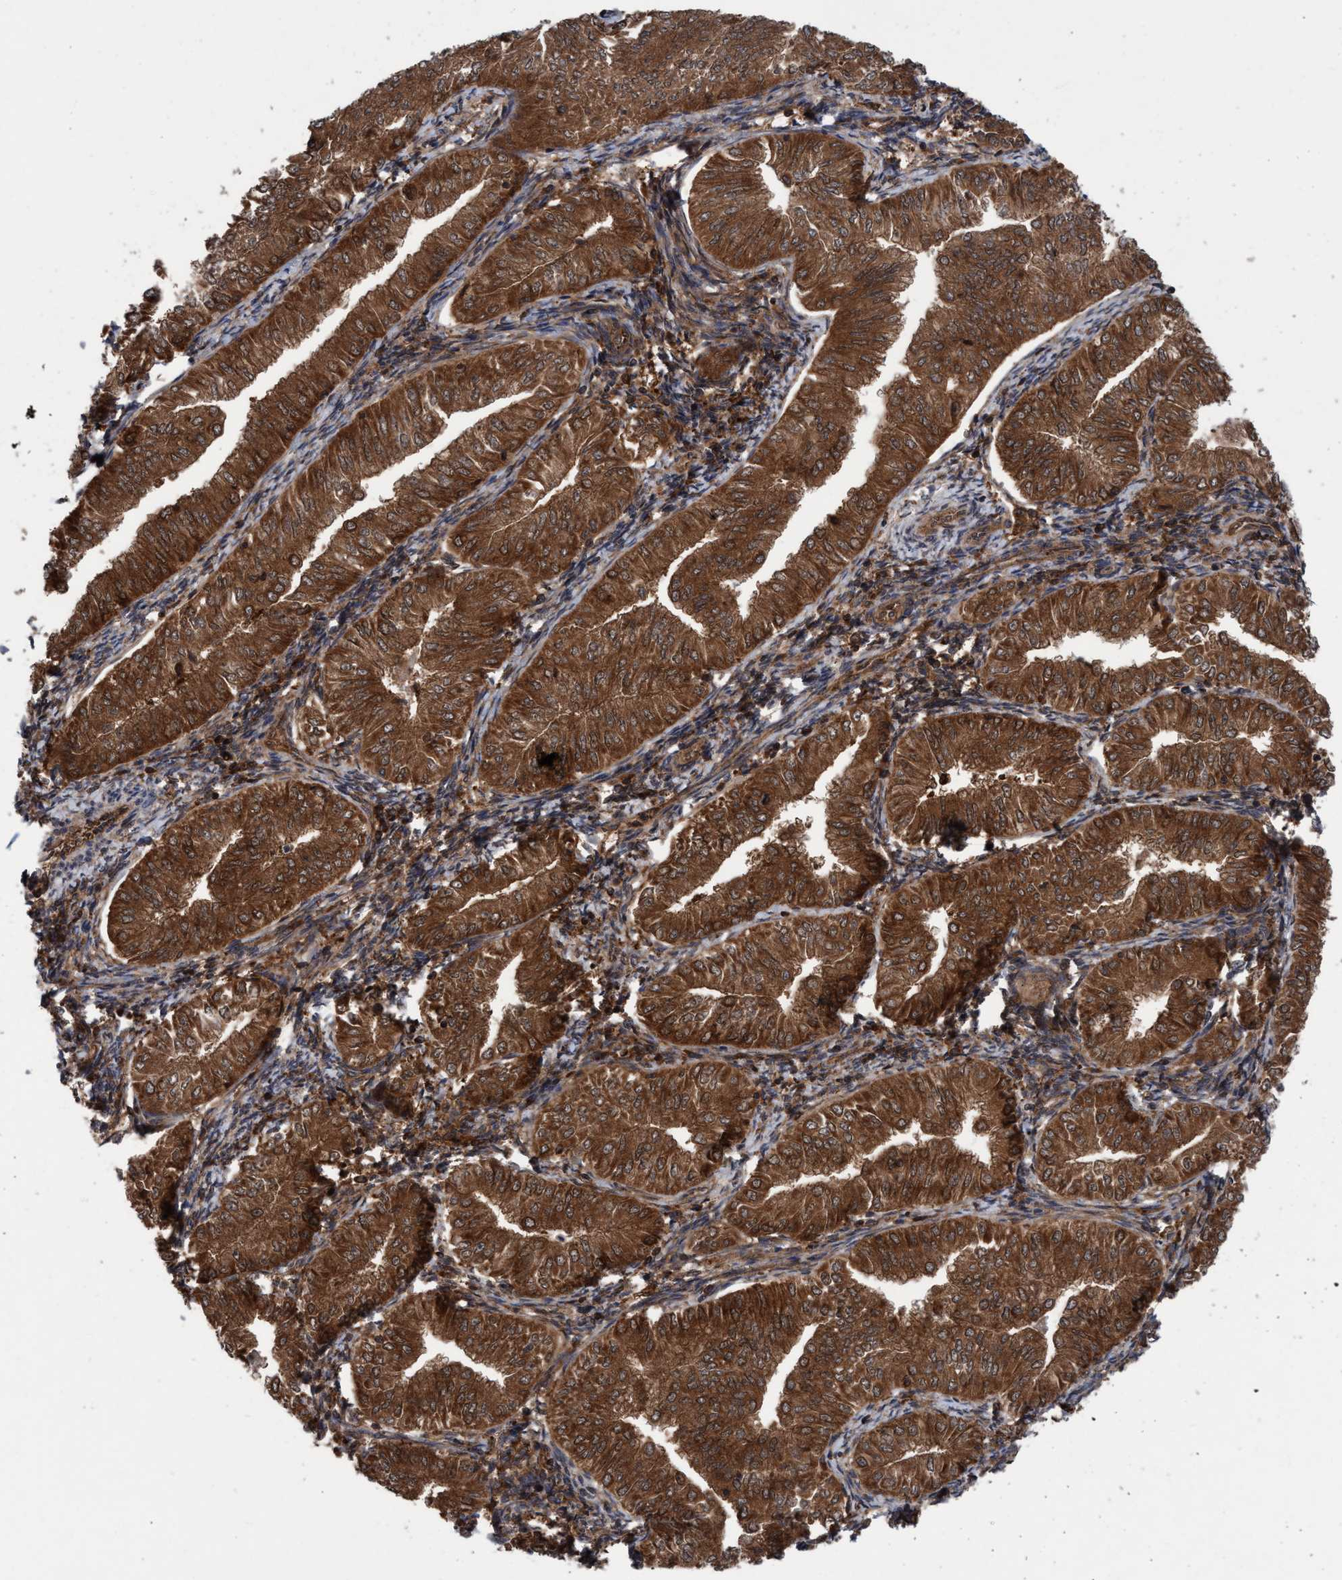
{"staining": {"intensity": "strong", "quantity": ">75%", "location": "cytoplasmic/membranous"}, "tissue": "endometrial cancer", "cell_type": "Tumor cells", "image_type": "cancer", "snomed": [{"axis": "morphology", "description": "Normal tissue, NOS"}, {"axis": "morphology", "description": "Adenocarcinoma, NOS"}, {"axis": "topography", "description": "Endometrium"}], "caption": "Brown immunohistochemical staining in human endometrial adenocarcinoma displays strong cytoplasmic/membranous positivity in approximately >75% of tumor cells. (IHC, brightfield microscopy, high magnification).", "gene": "GLOD4", "patient": {"sex": "female", "age": 53}}